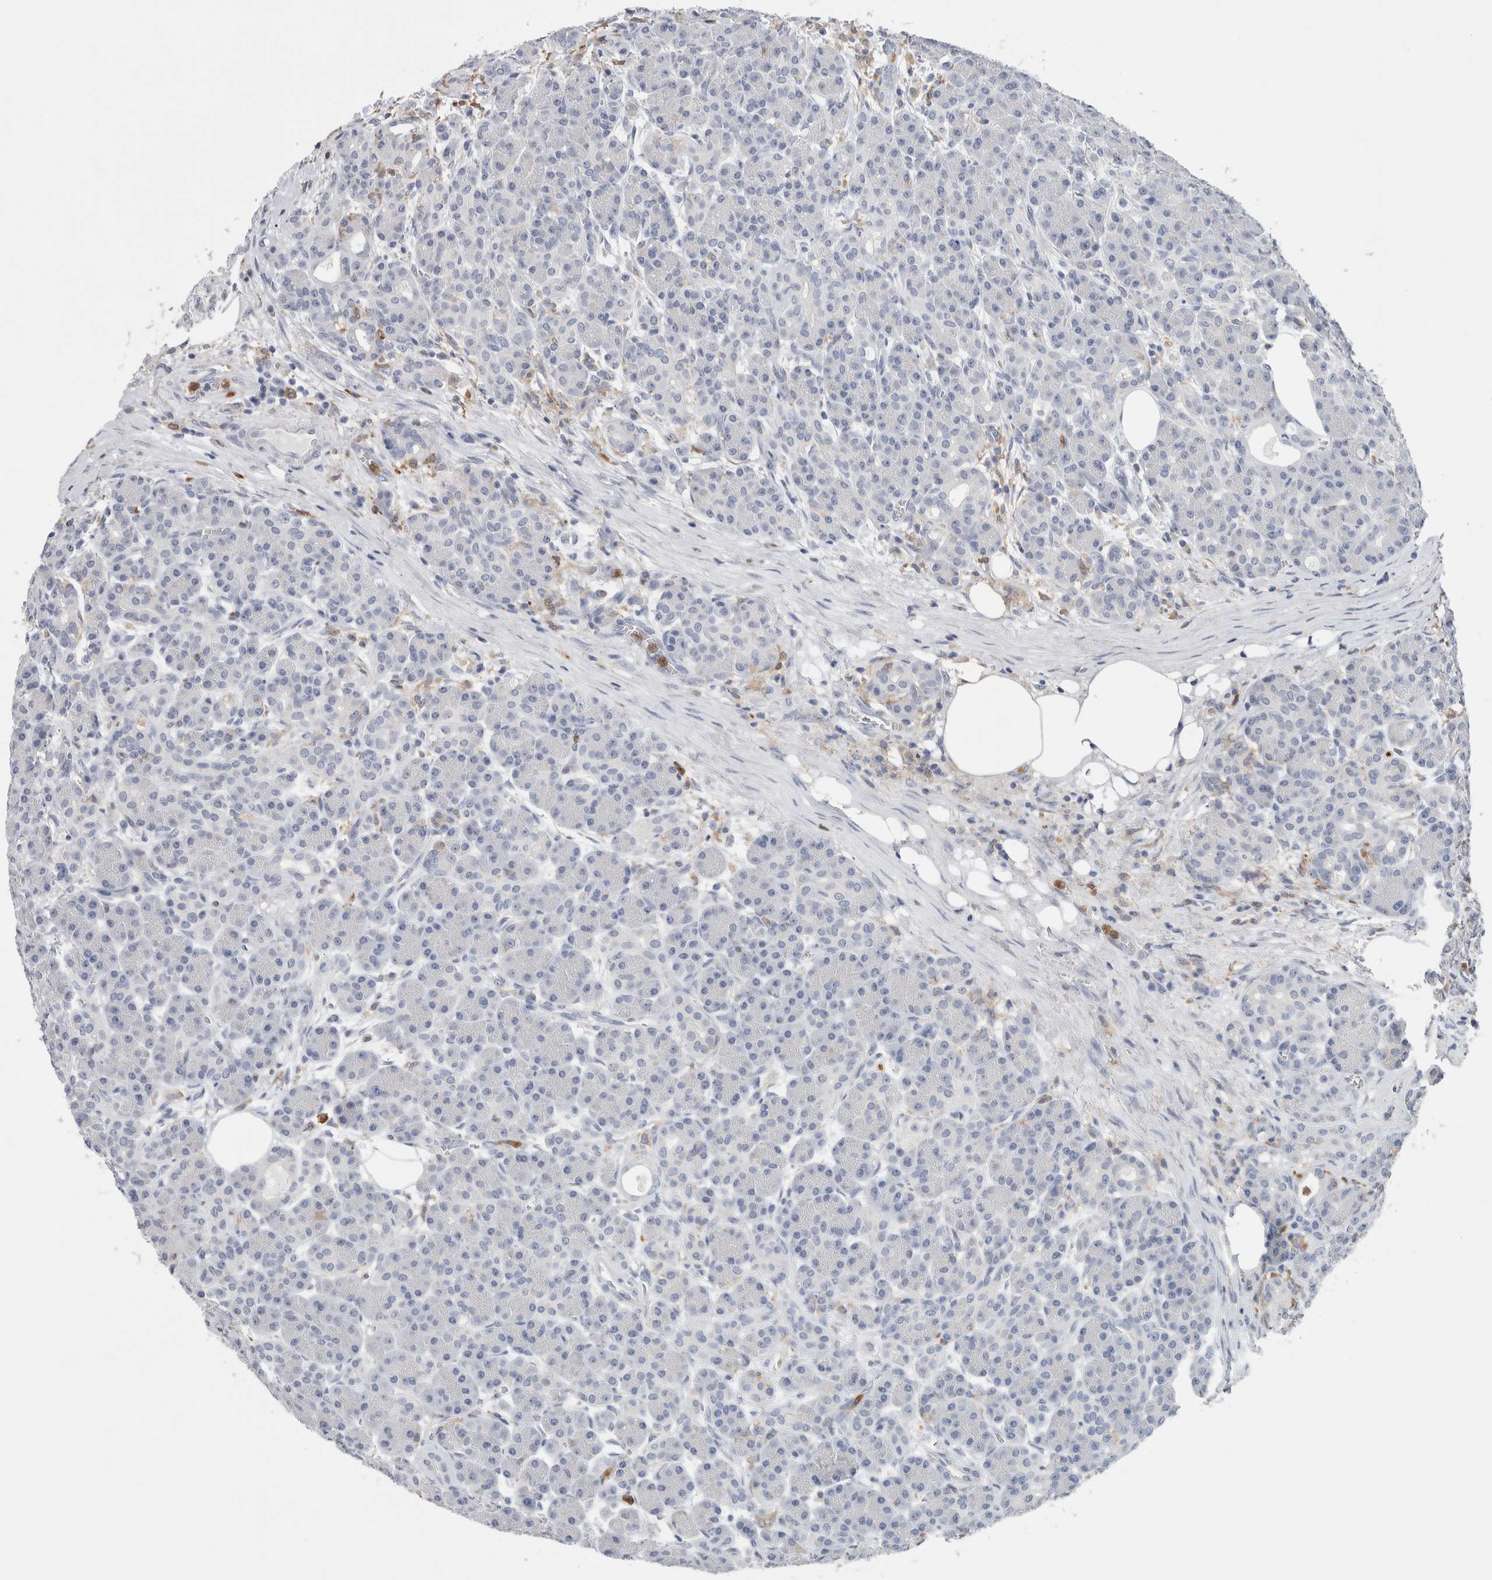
{"staining": {"intensity": "negative", "quantity": "none", "location": "none"}, "tissue": "pancreas", "cell_type": "Exocrine glandular cells", "image_type": "normal", "snomed": [{"axis": "morphology", "description": "Normal tissue, NOS"}, {"axis": "topography", "description": "Pancreas"}], "caption": "Protein analysis of unremarkable pancreas exhibits no significant positivity in exocrine glandular cells. Brightfield microscopy of IHC stained with DAB (brown) and hematoxylin (blue), captured at high magnification.", "gene": "NCF2", "patient": {"sex": "male", "age": 63}}